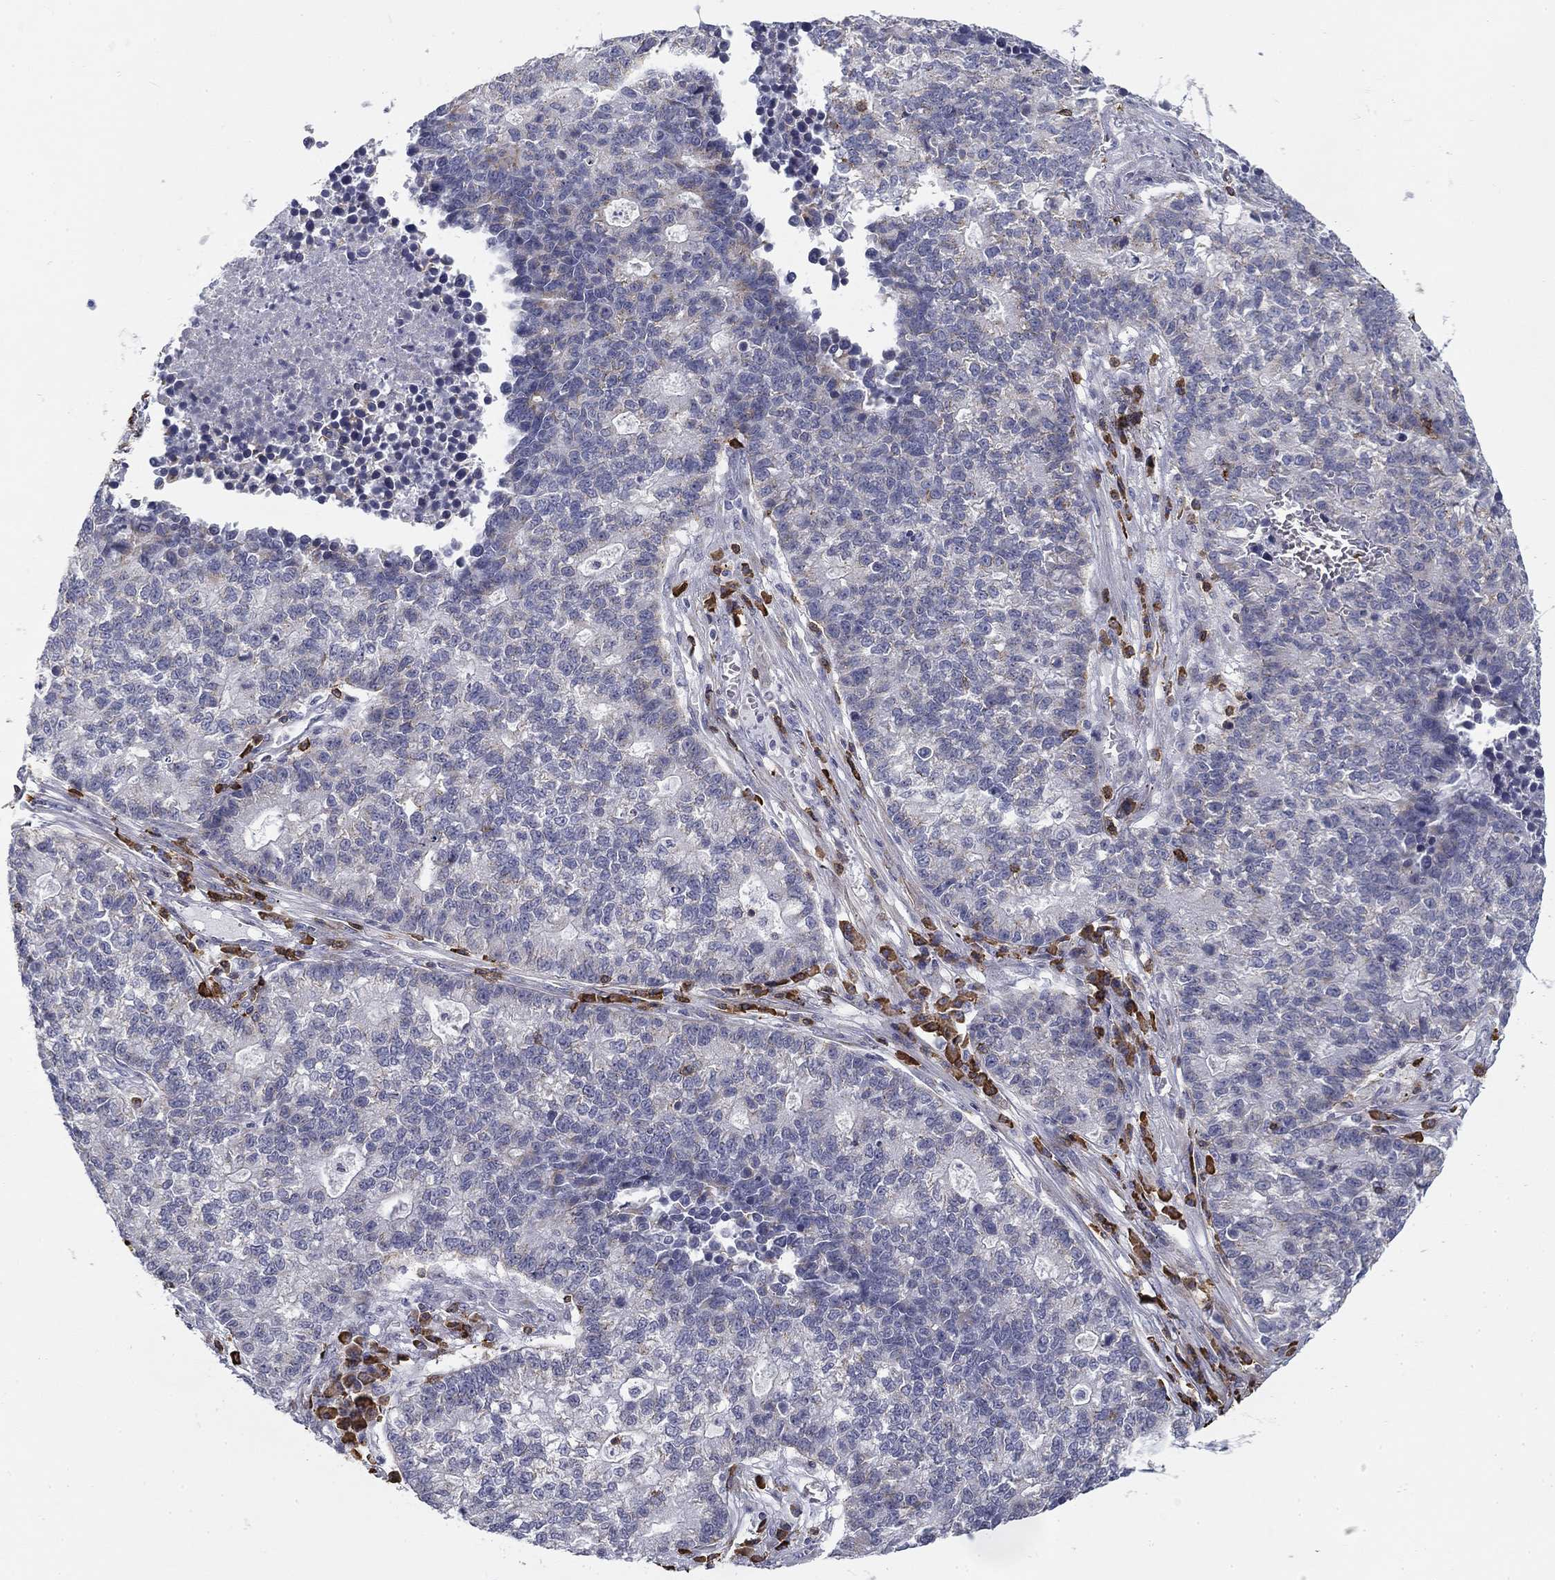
{"staining": {"intensity": "negative", "quantity": "none", "location": "none"}, "tissue": "lung cancer", "cell_type": "Tumor cells", "image_type": "cancer", "snomed": [{"axis": "morphology", "description": "Adenocarcinoma, NOS"}, {"axis": "topography", "description": "Lung"}], "caption": "Human lung cancer (adenocarcinoma) stained for a protein using immunohistochemistry (IHC) exhibits no expression in tumor cells.", "gene": "TRAT1", "patient": {"sex": "male", "age": 57}}